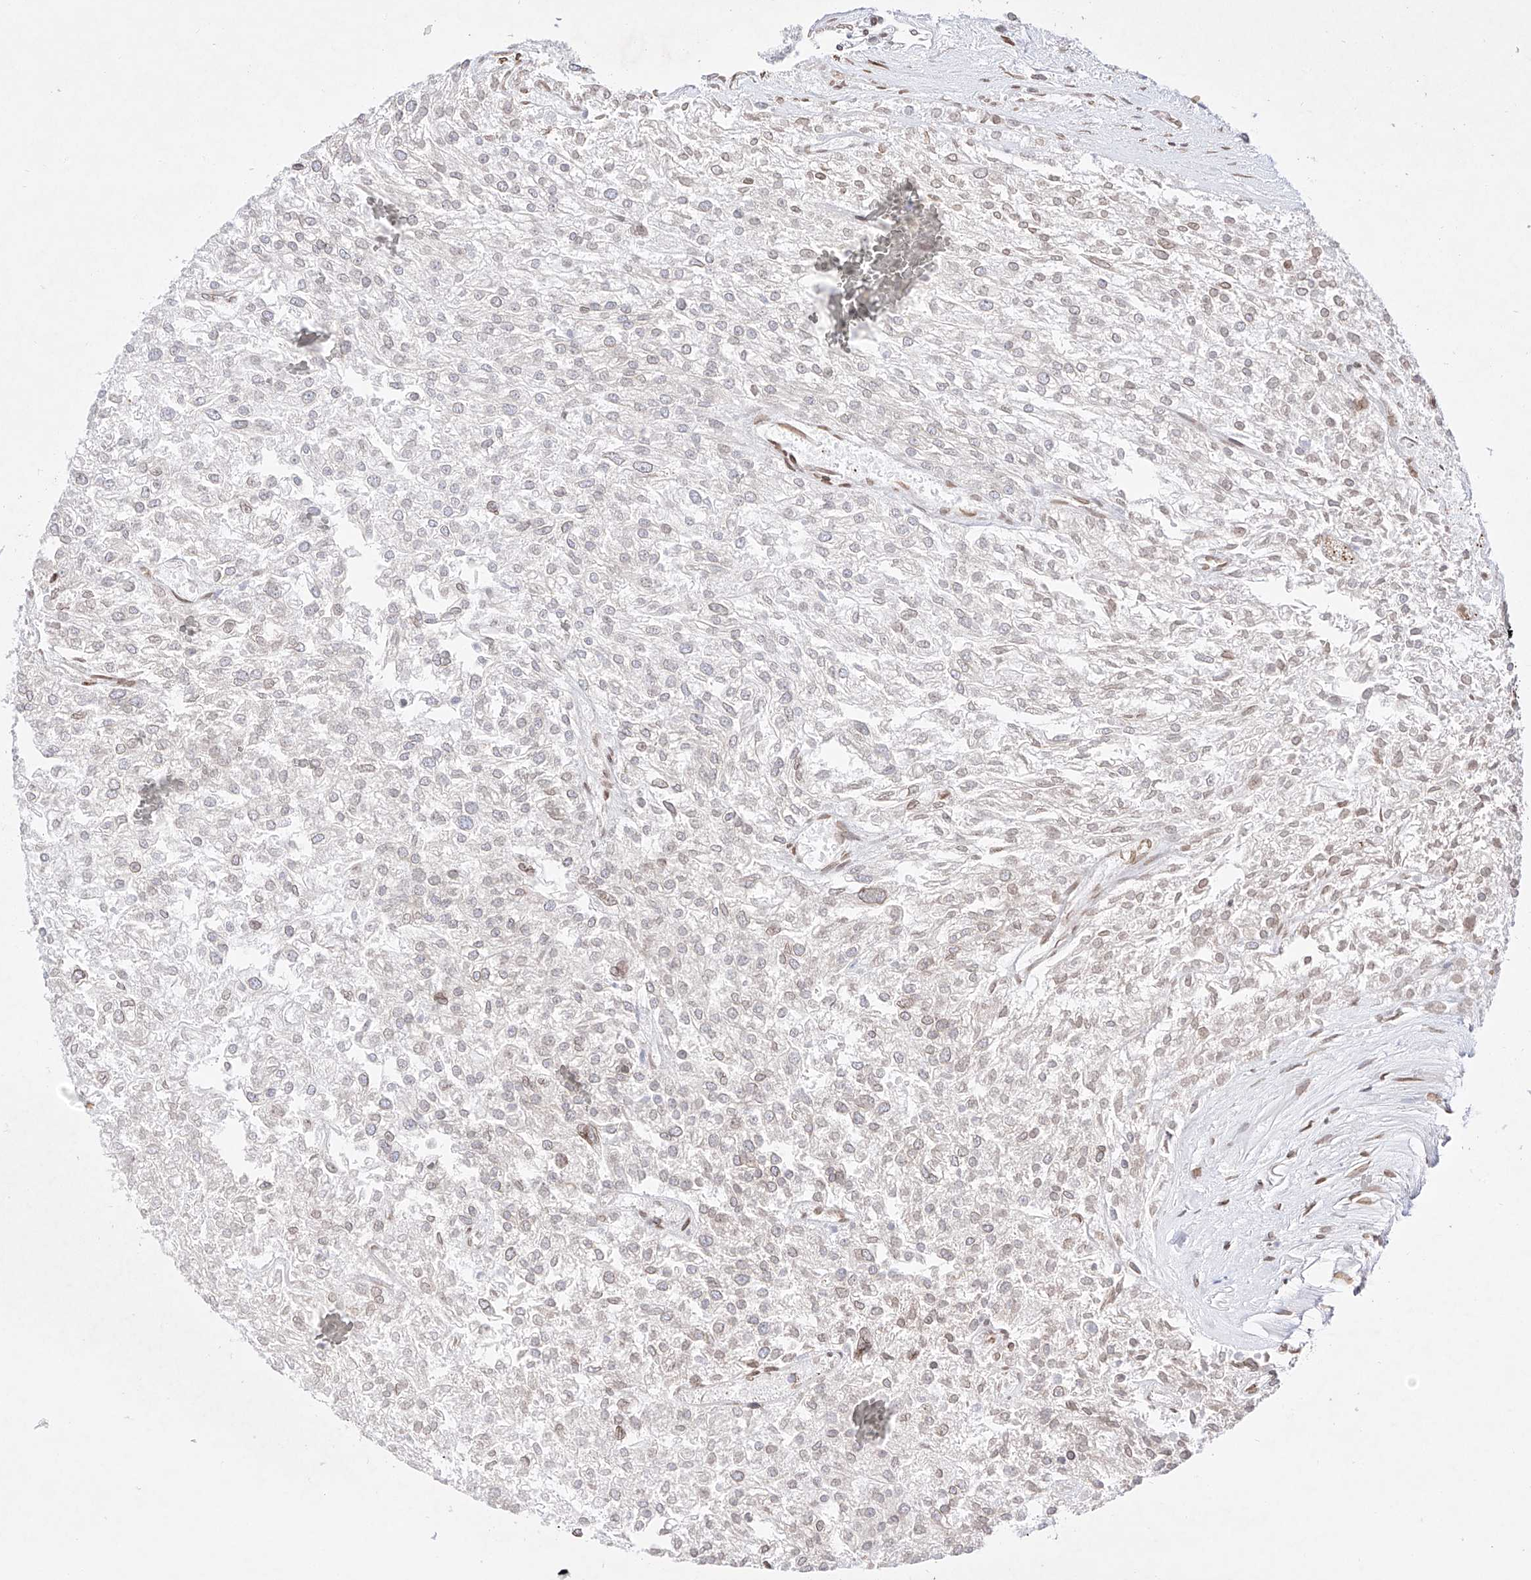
{"staining": {"intensity": "weak", "quantity": "25%-75%", "location": "nuclear"}, "tissue": "renal cancer", "cell_type": "Tumor cells", "image_type": "cancer", "snomed": [{"axis": "morphology", "description": "Adenocarcinoma, NOS"}, {"axis": "topography", "description": "Kidney"}], "caption": "IHC photomicrograph of neoplastic tissue: human adenocarcinoma (renal) stained using immunohistochemistry reveals low levels of weak protein expression localized specifically in the nuclear of tumor cells, appearing as a nuclear brown color.", "gene": "LCLAT1", "patient": {"sex": "female", "age": 54}}